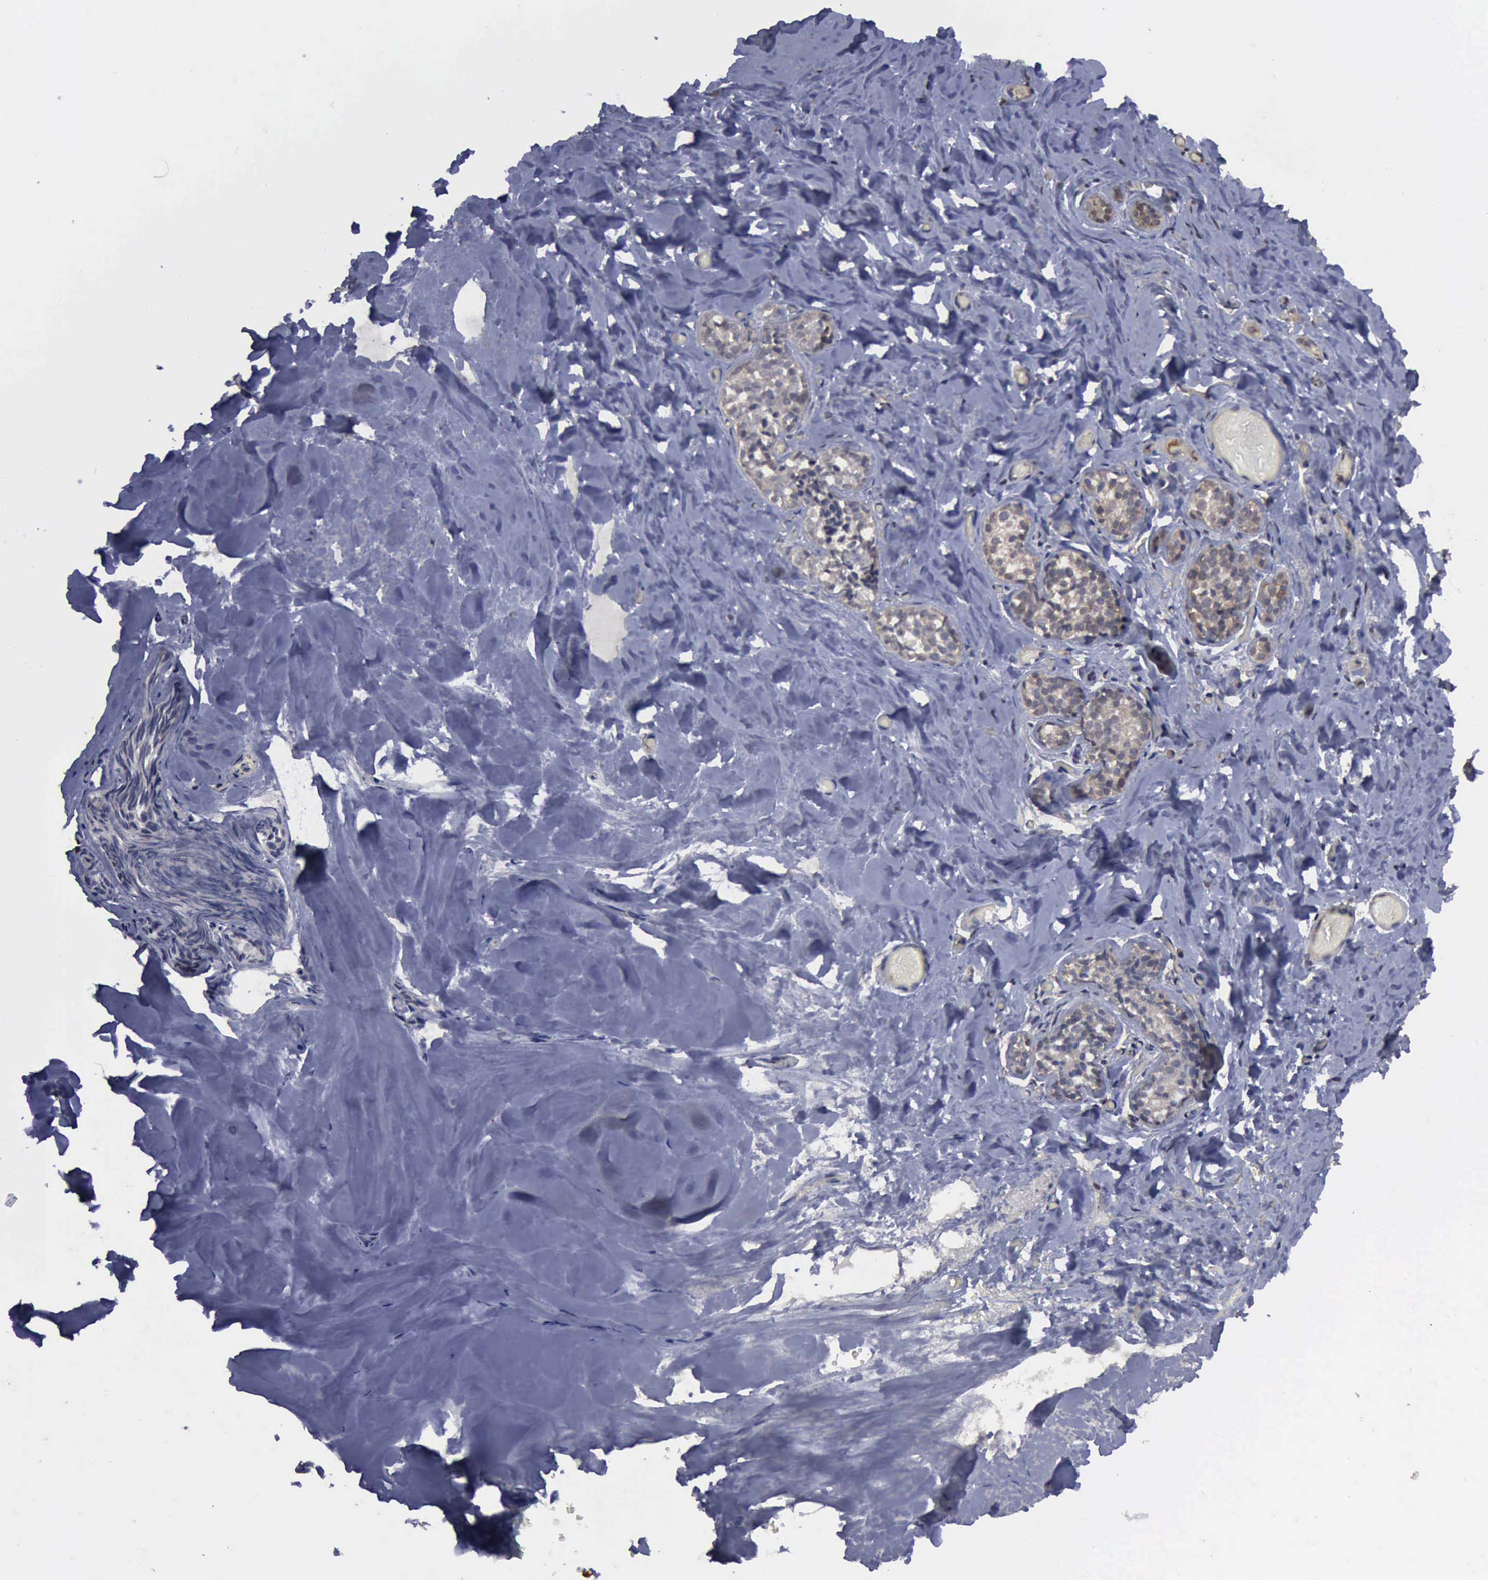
{"staining": {"intensity": "negative", "quantity": "none", "location": "none"}, "tissue": "breast", "cell_type": "Adipocytes", "image_type": "normal", "snomed": [{"axis": "morphology", "description": "Normal tissue, NOS"}, {"axis": "topography", "description": "Breast"}], "caption": "IHC histopathology image of benign breast: breast stained with DAB displays no significant protein expression in adipocytes. (DAB (3,3'-diaminobenzidine) immunohistochemistry with hematoxylin counter stain).", "gene": "CRKL", "patient": {"sex": "female", "age": 75}}